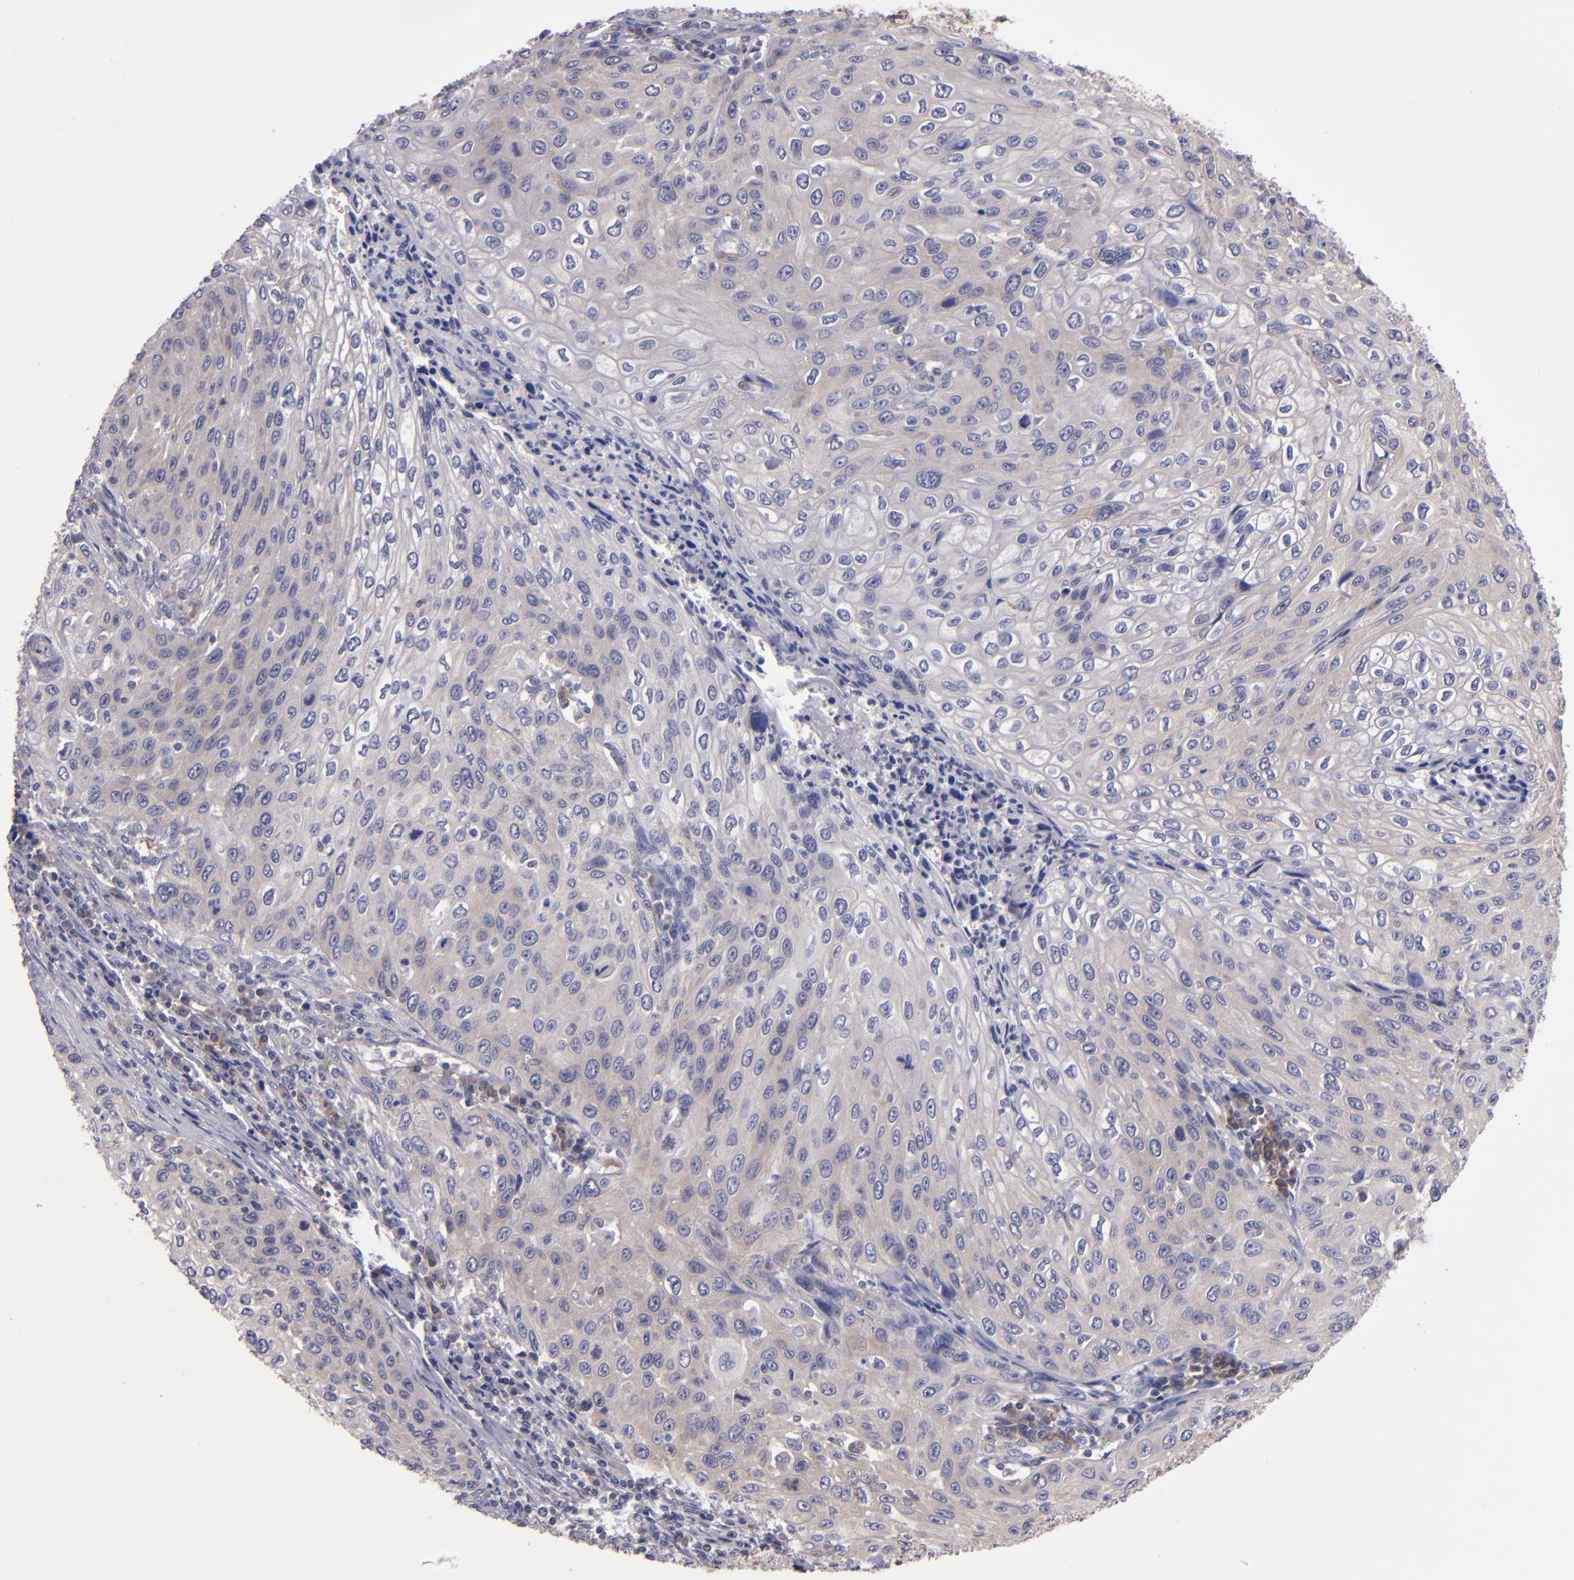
{"staining": {"intensity": "weak", "quantity": "25%-75%", "location": "cytoplasmic/membranous"}, "tissue": "cervical cancer", "cell_type": "Tumor cells", "image_type": "cancer", "snomed": [{"axis": "morphology", "description": "Squamous cell carcinoma, NOS"}, {"axis": "topography", "description": "Cervix"}], "caption": "A low amount of weak cytoplasmic/membranous positivity is seen in approximately 25%-75% of tumor cells in cervical cancer tissue.", "gene": "EIF4ENIF1", "patient": {"sex": "female", "age": 32}}